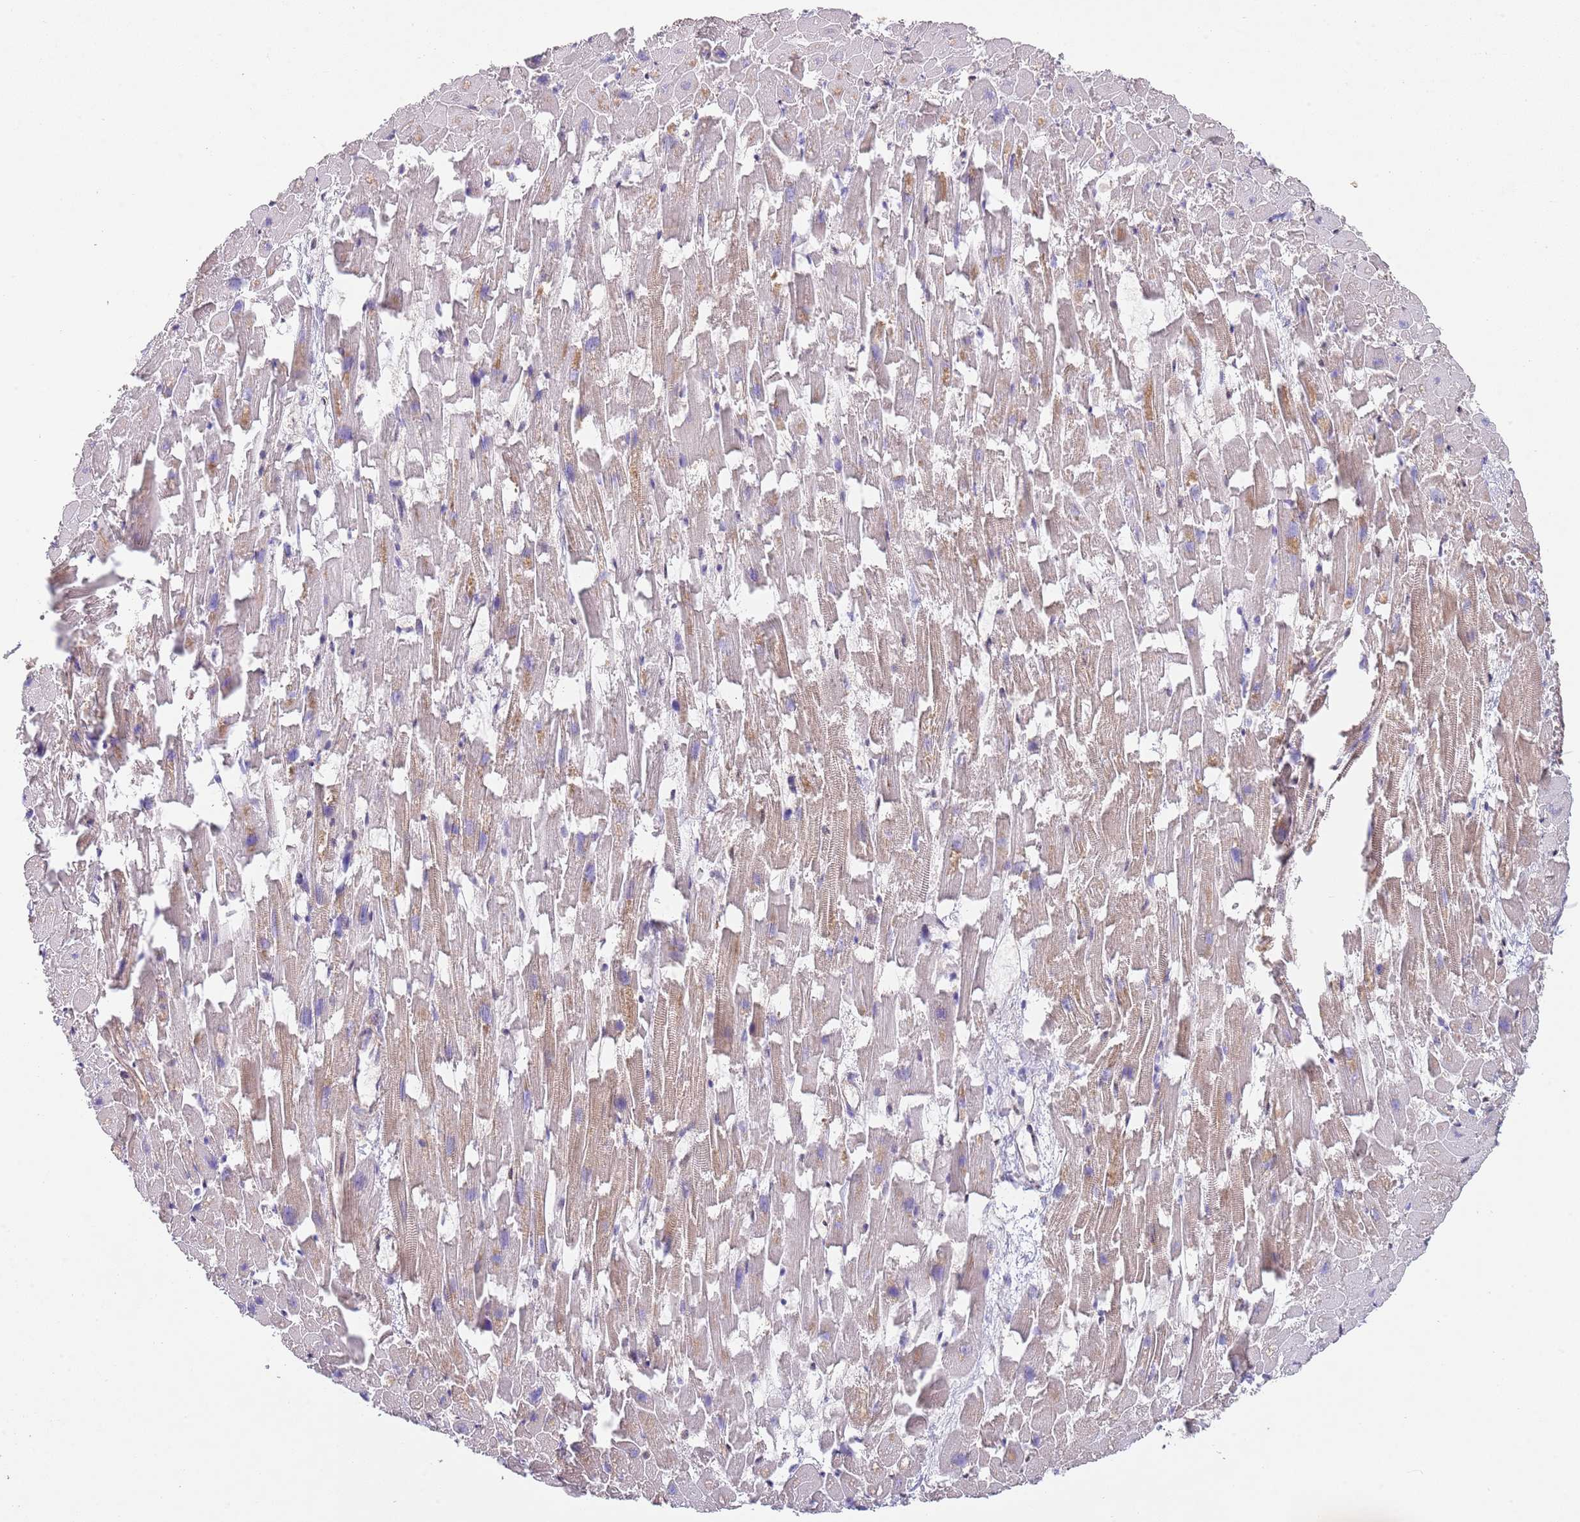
{"staining": {"intensity": "moderate", "quantity": "25%-75%", "location": "cytoplasmic/membranous"}, "tissue": "heart muscle", "cell_type": "Cardiomyocytes", "image_type": "normal", "snomed": [{"axis": "morphology", "description": "Normal tissue, NOS"}, {"axis": "topography", "description": "Heart"}], "caption": "Cardiomyocytes show medium levels of moderate cytoplasmic/membranous positivity in approximately 25%-75% of cells in unremarkable human heart muscle.", "gene": "RNF19B", "patient": {"sex": "female", "age": 64}}